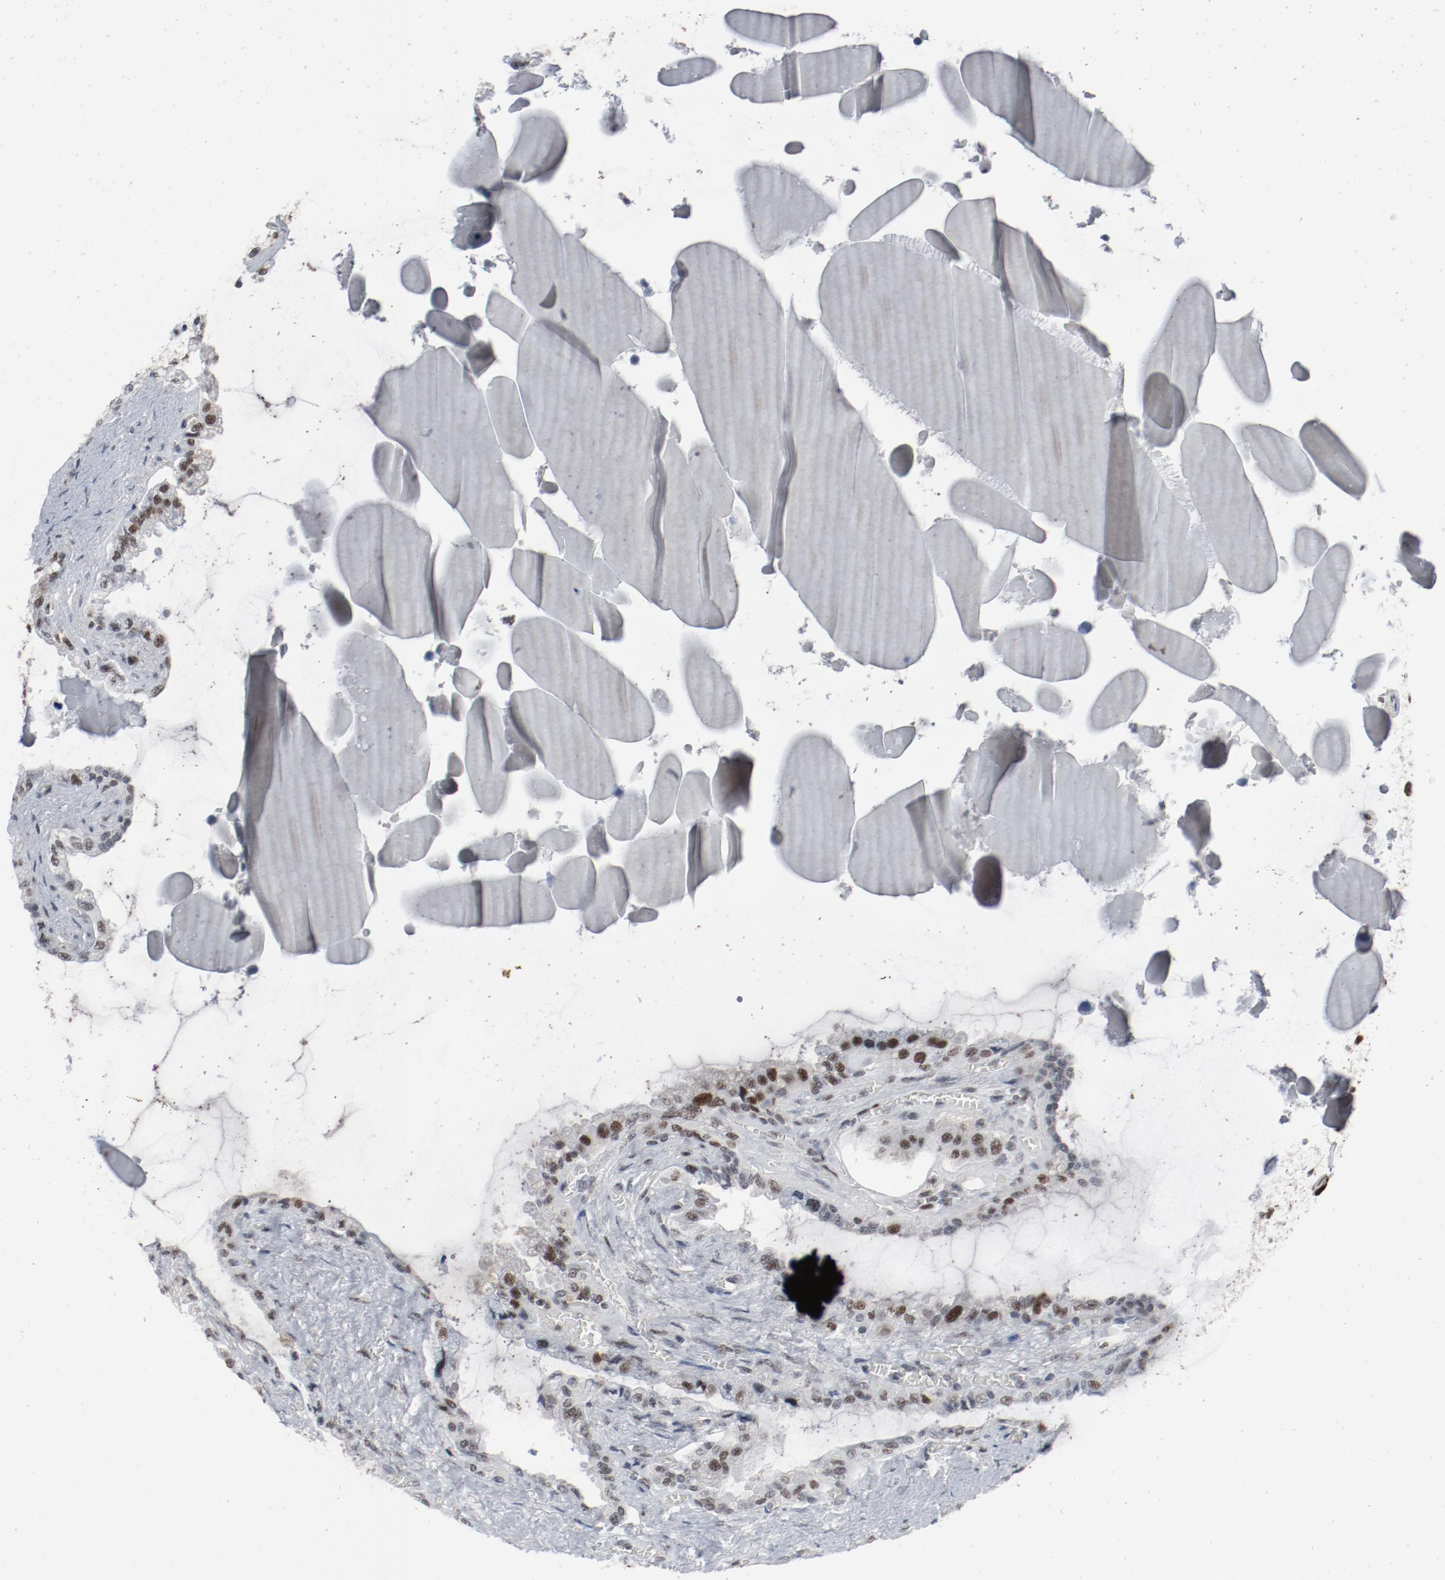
{"staining": {"intensity": "moderate", "quantity": "25%-75%", "location": "nuclear"}, "tissue": "seminal vesicle", "cell_type": "Glandular cells", "image_type": "normal", "snomed": [{"axis": "morphology", "description": "Normal tissue, NOS"}, {"axis": "morphology", "description": "Inflammation, NOS"}, {"axis": "topography", "description": "Urinary bladder"}, {"axis": "topography", "description": "Prostate"}, {"axis": "topography", "description": "Seminal veicle"}], "caption": "Moderate nuclear expression is seen in about 25%-75% of glandular cells in benign seminal vesicle. Nuclei are stained in blue.", "gene": "JMJD6", "patient": {"sex": "male", "age": 82}}